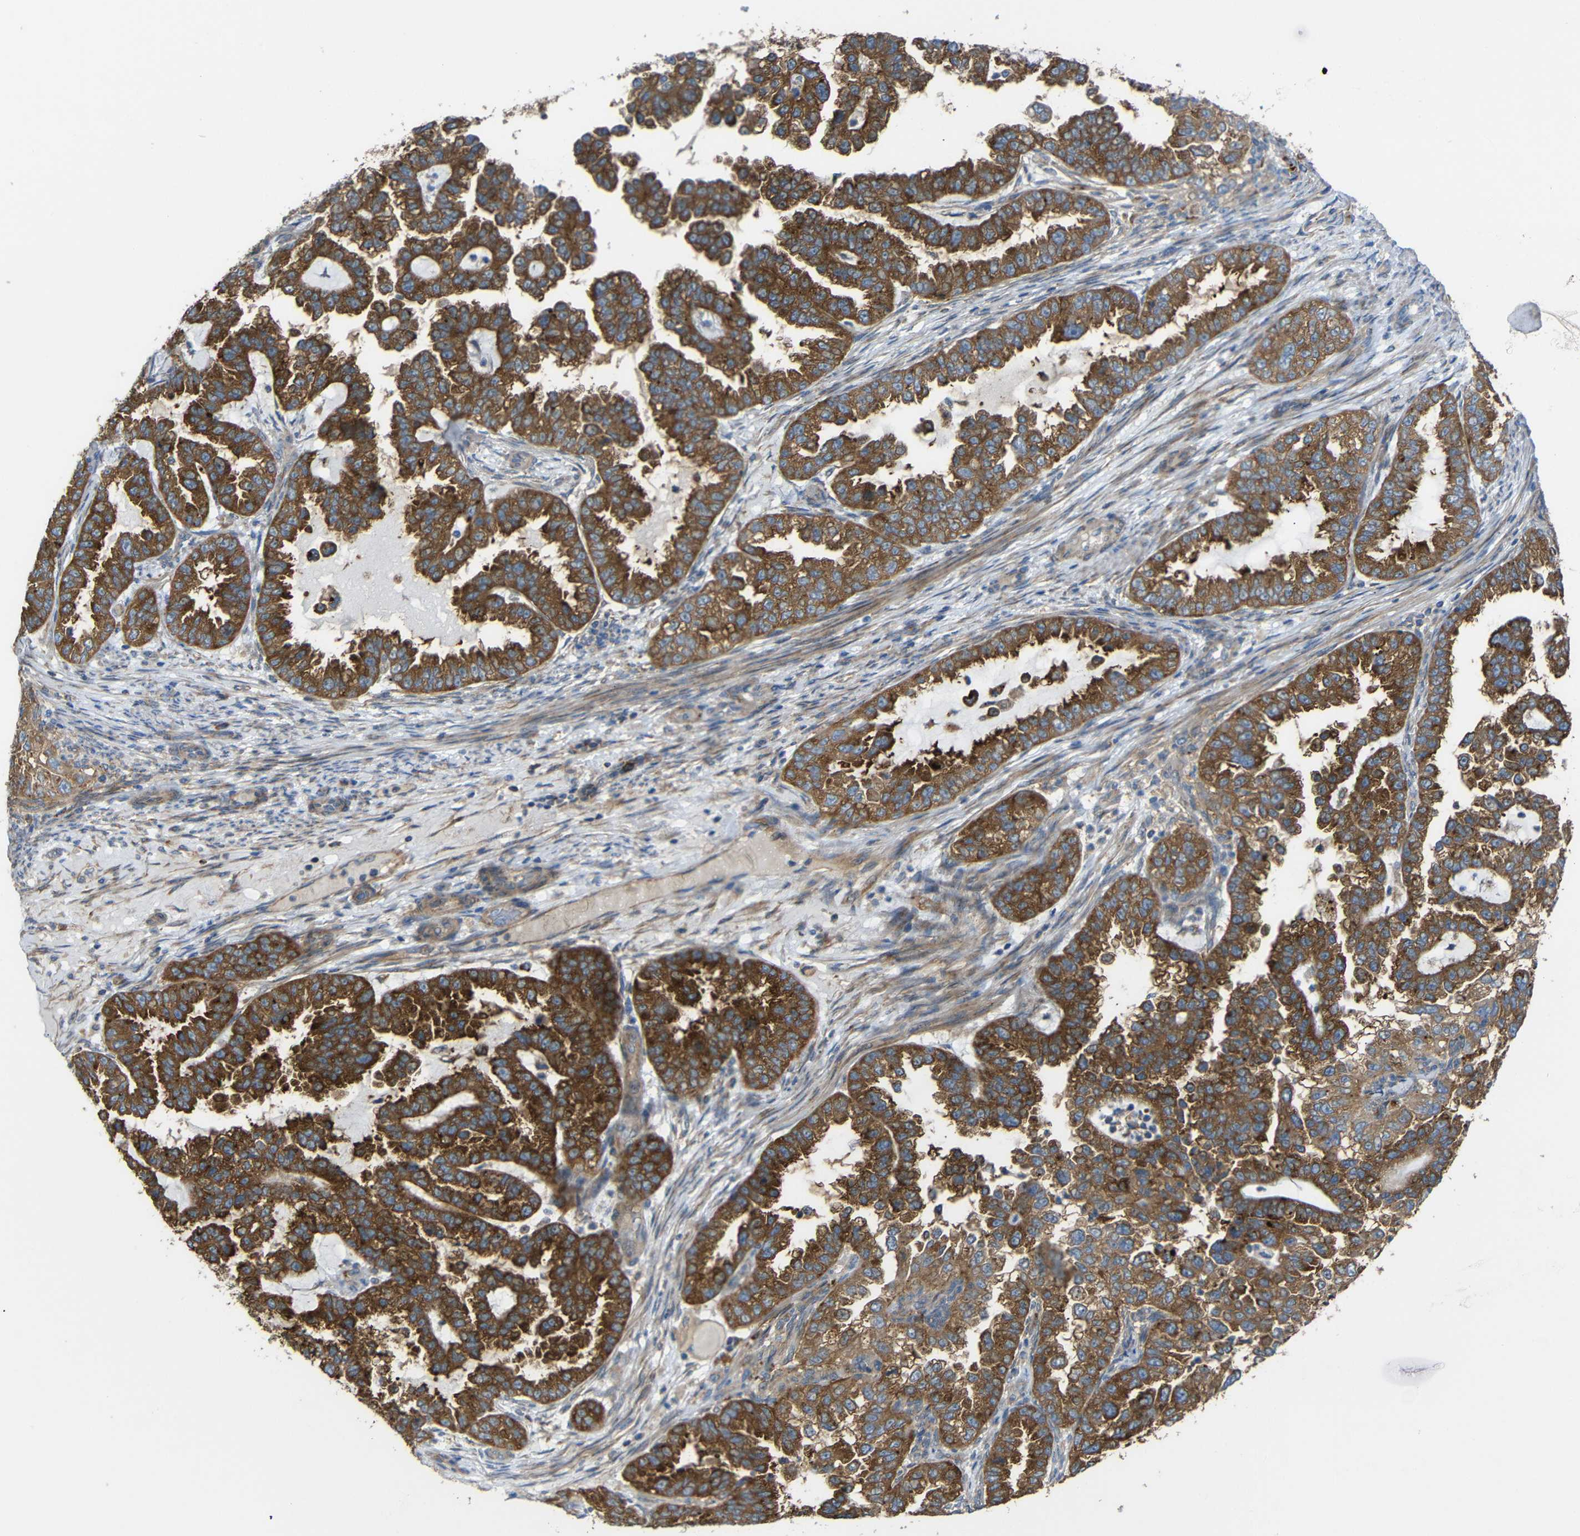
{"staining": {"intensity": "strong", "quantity": ">75%", "location": "cytoplasmic/membranous"}, "tissue": "endometrial cancer", "cell_type": "Tumor cells", "image_type": "cancer", "snomed": [{"axis": "morphology", "description": "Adenocarcinoma, NOS"}, {"axis": "topography", "description": "Endometrium"}], "caption": "A high-resolution histopathology image shows IHC staining of endometrial cancer (adenocarcinoma), which displays strong cytoplasmic/membranous staining in approximately >75% of tumor cells.", "gene": "SYPL1", "patient": {"sex": "female", "age": 85}}